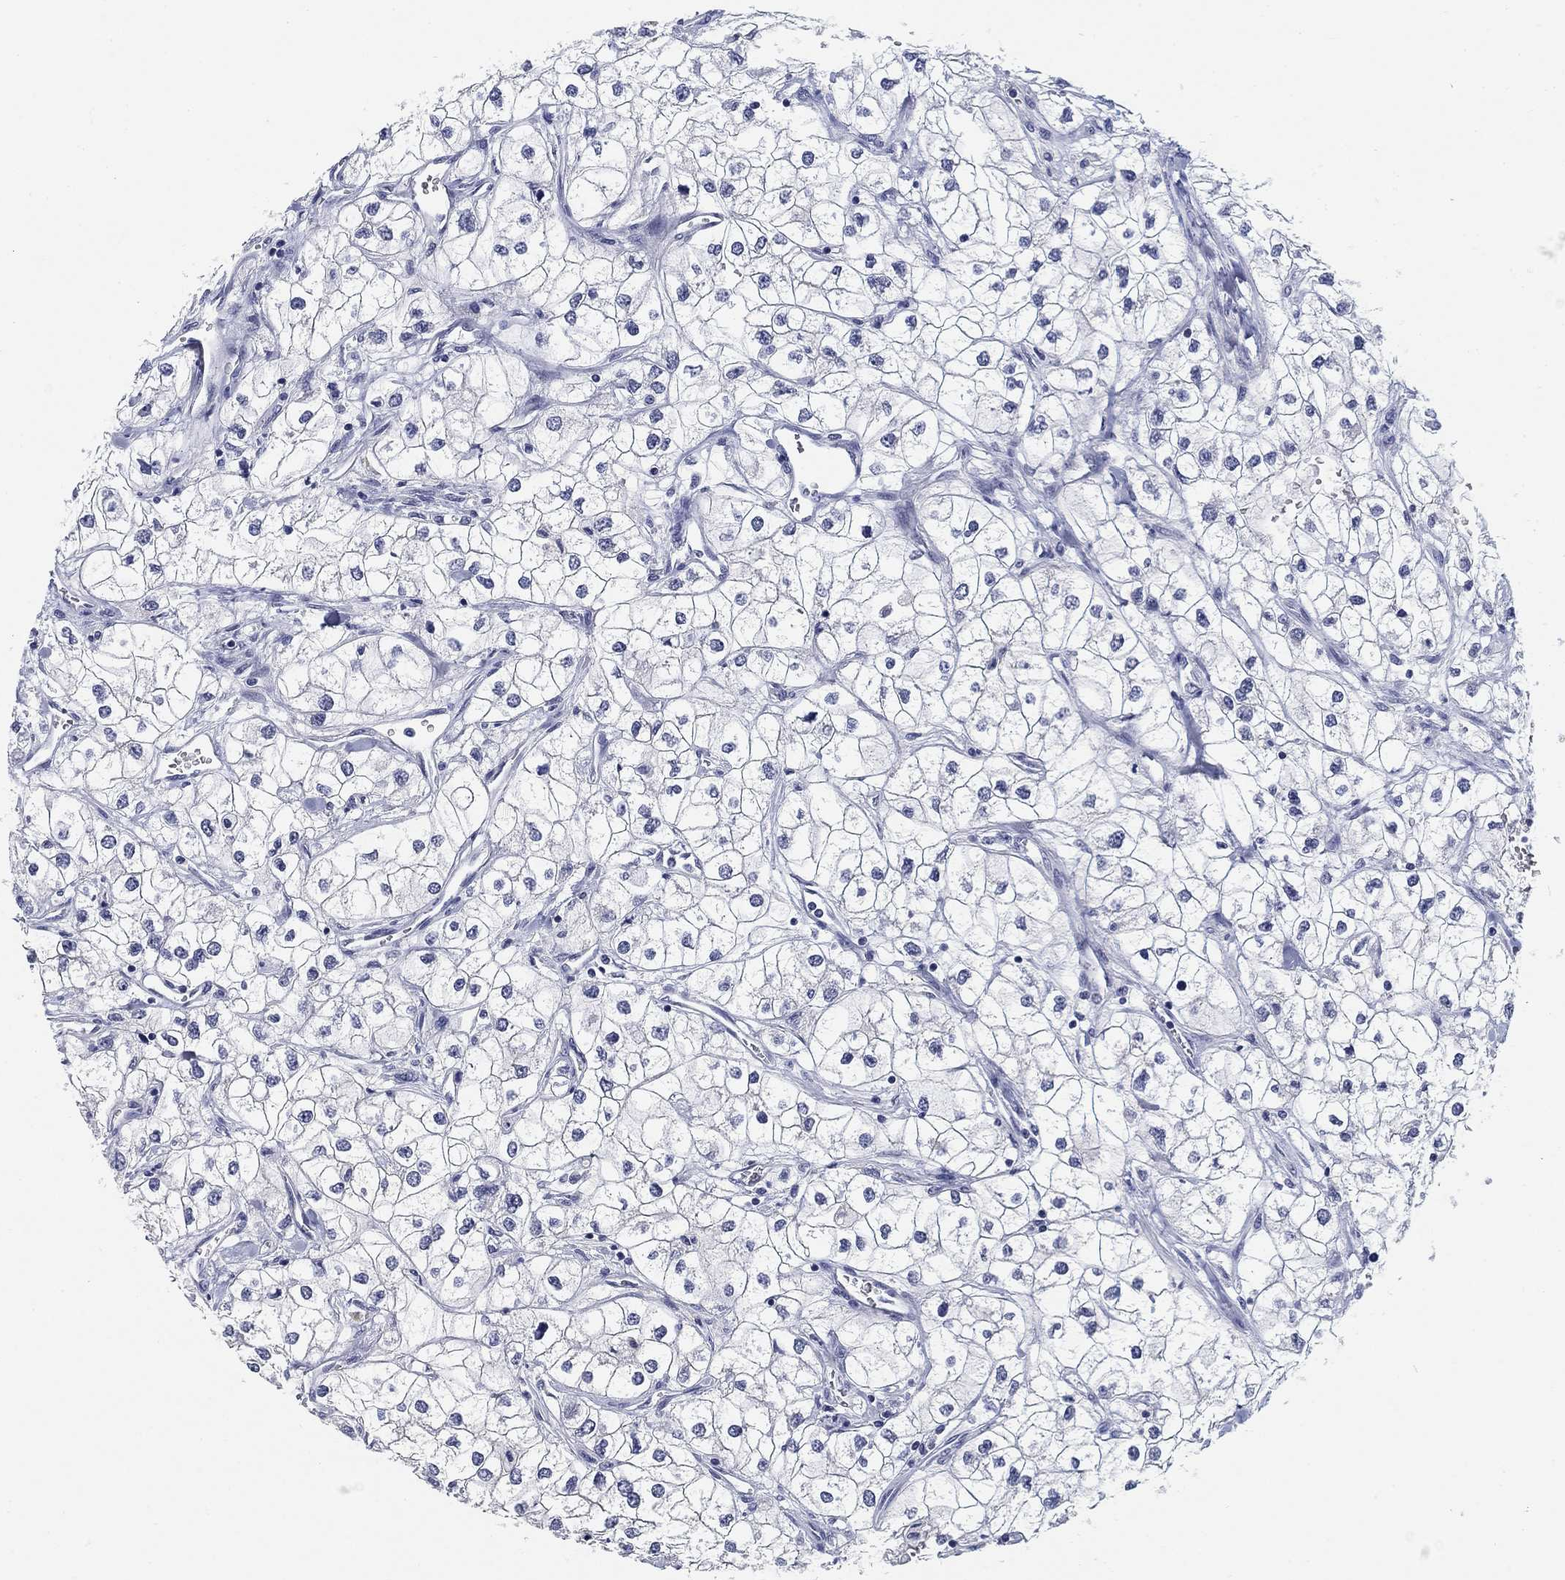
{"staining": {"intensity": "negative", "quantity": "none", "location": "none"}, "tissue": "renal cancer", "cell_type": "Tumor cells", "image_type": "cancer", "snomed": [{"axis": "morphology", "description": "Adenocarcinoma, NOS"}, {"axis": "topography", "description": "Kidney"}], "caption": "IHC photomicrograph of neoplastic tissue: human renal cancer stained with DAB (3,3'-diaminobenzidine) reveals no significant protein staining in tumor cells. Nuclei are stained in blue.", "gene": "CLUL1", "patient": {"sex": "male", "age": 59}}